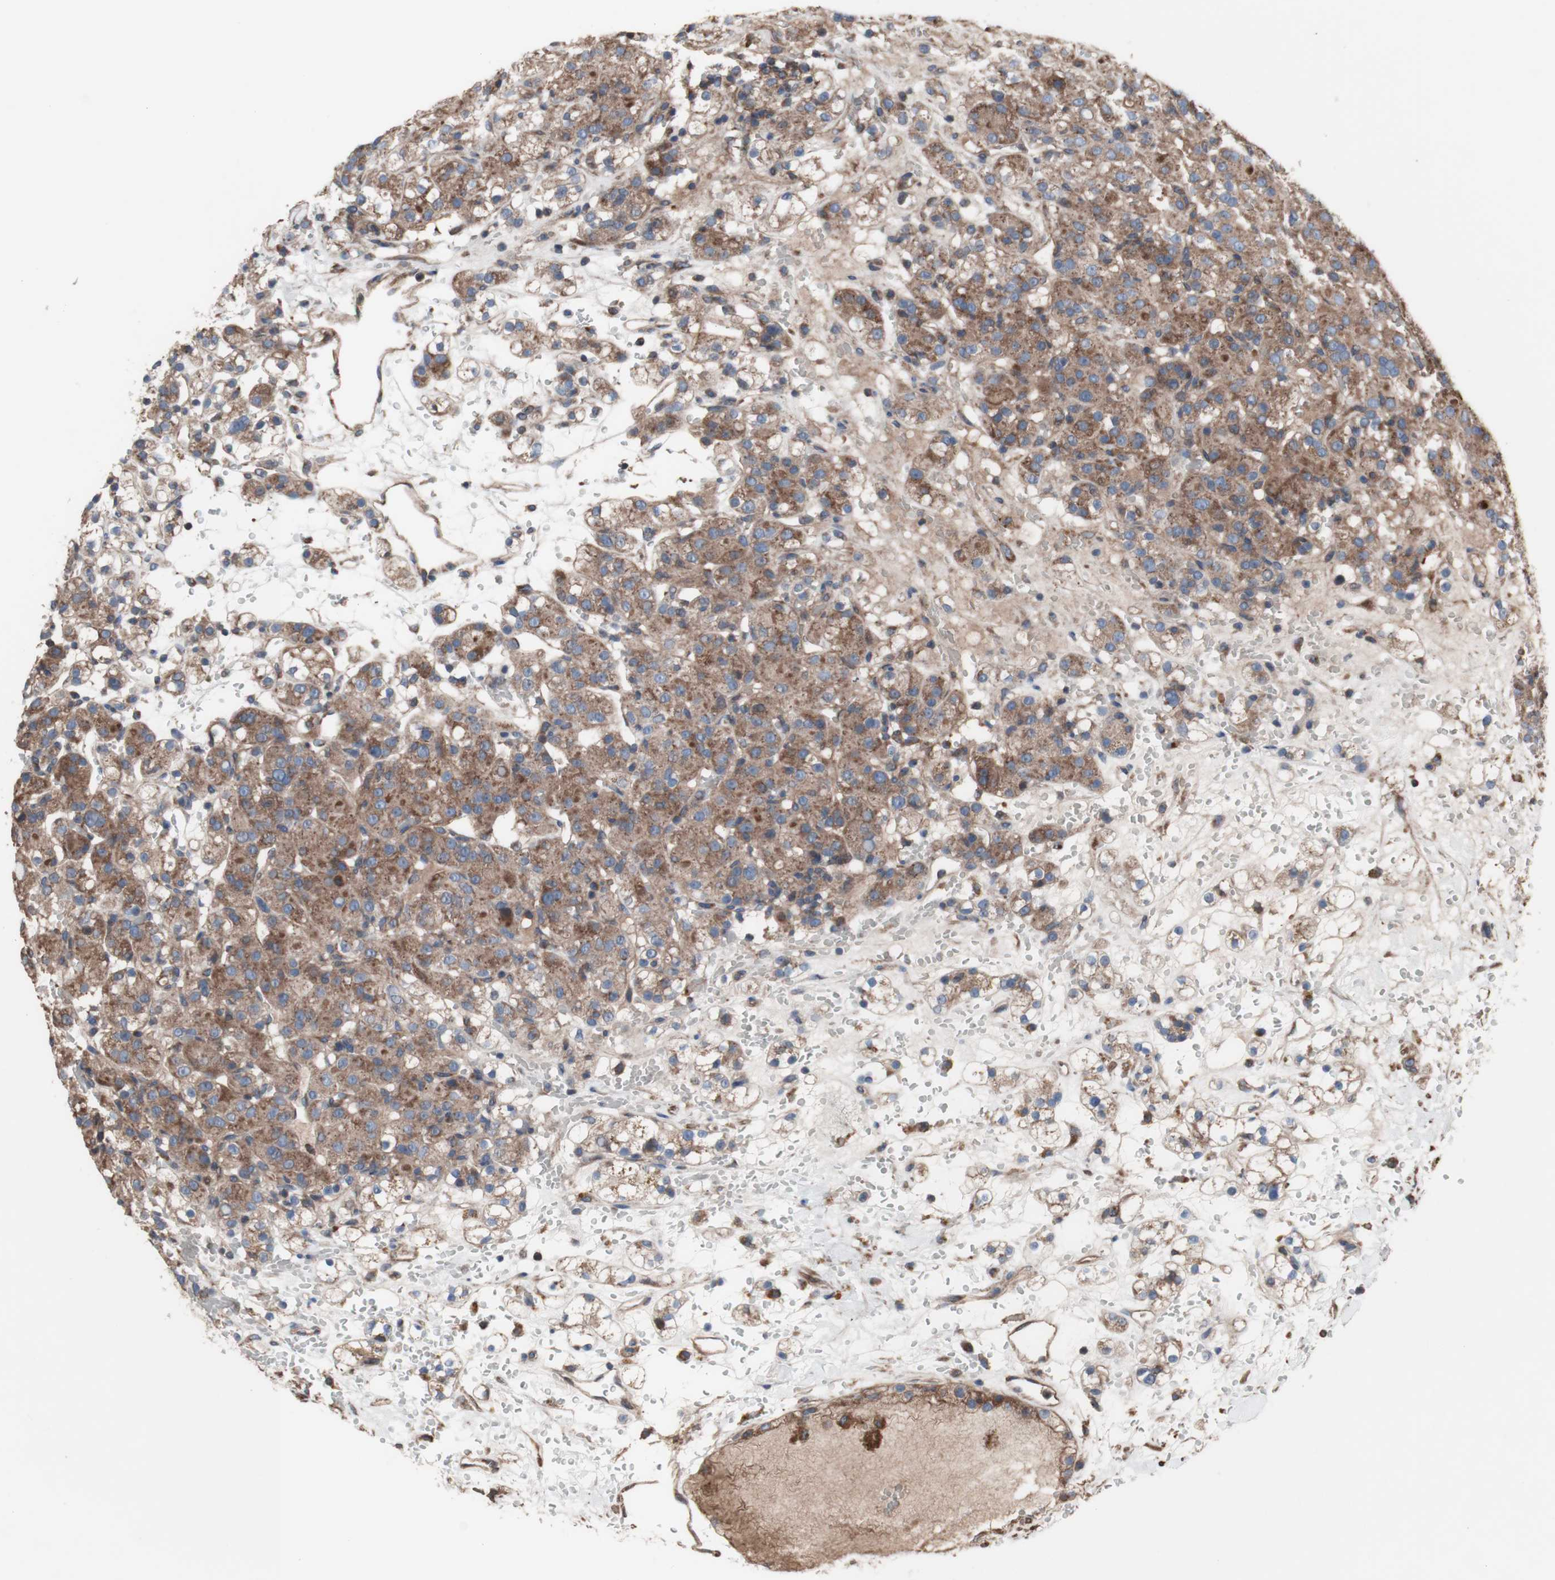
{"staining": {"intensity": "moderate", "quantity": ">75%", "location": "cytoplasmic/membranous"}, "tissue": "renal cancer", "cell_type": "Tumor cells", "image_type": "cancer", "snomed": [{"axis": "morphology", "description": "Adenocarcinoma, NOS"}, {"axis": "topography", "description": "Kidney"}], "caption": "Human adenocarcinoma (renal) stained with a protein marker exhibits moderate staining in tumor cells.", "gene": "COPB1", "patient": {"sex": "male", "age": 61}}